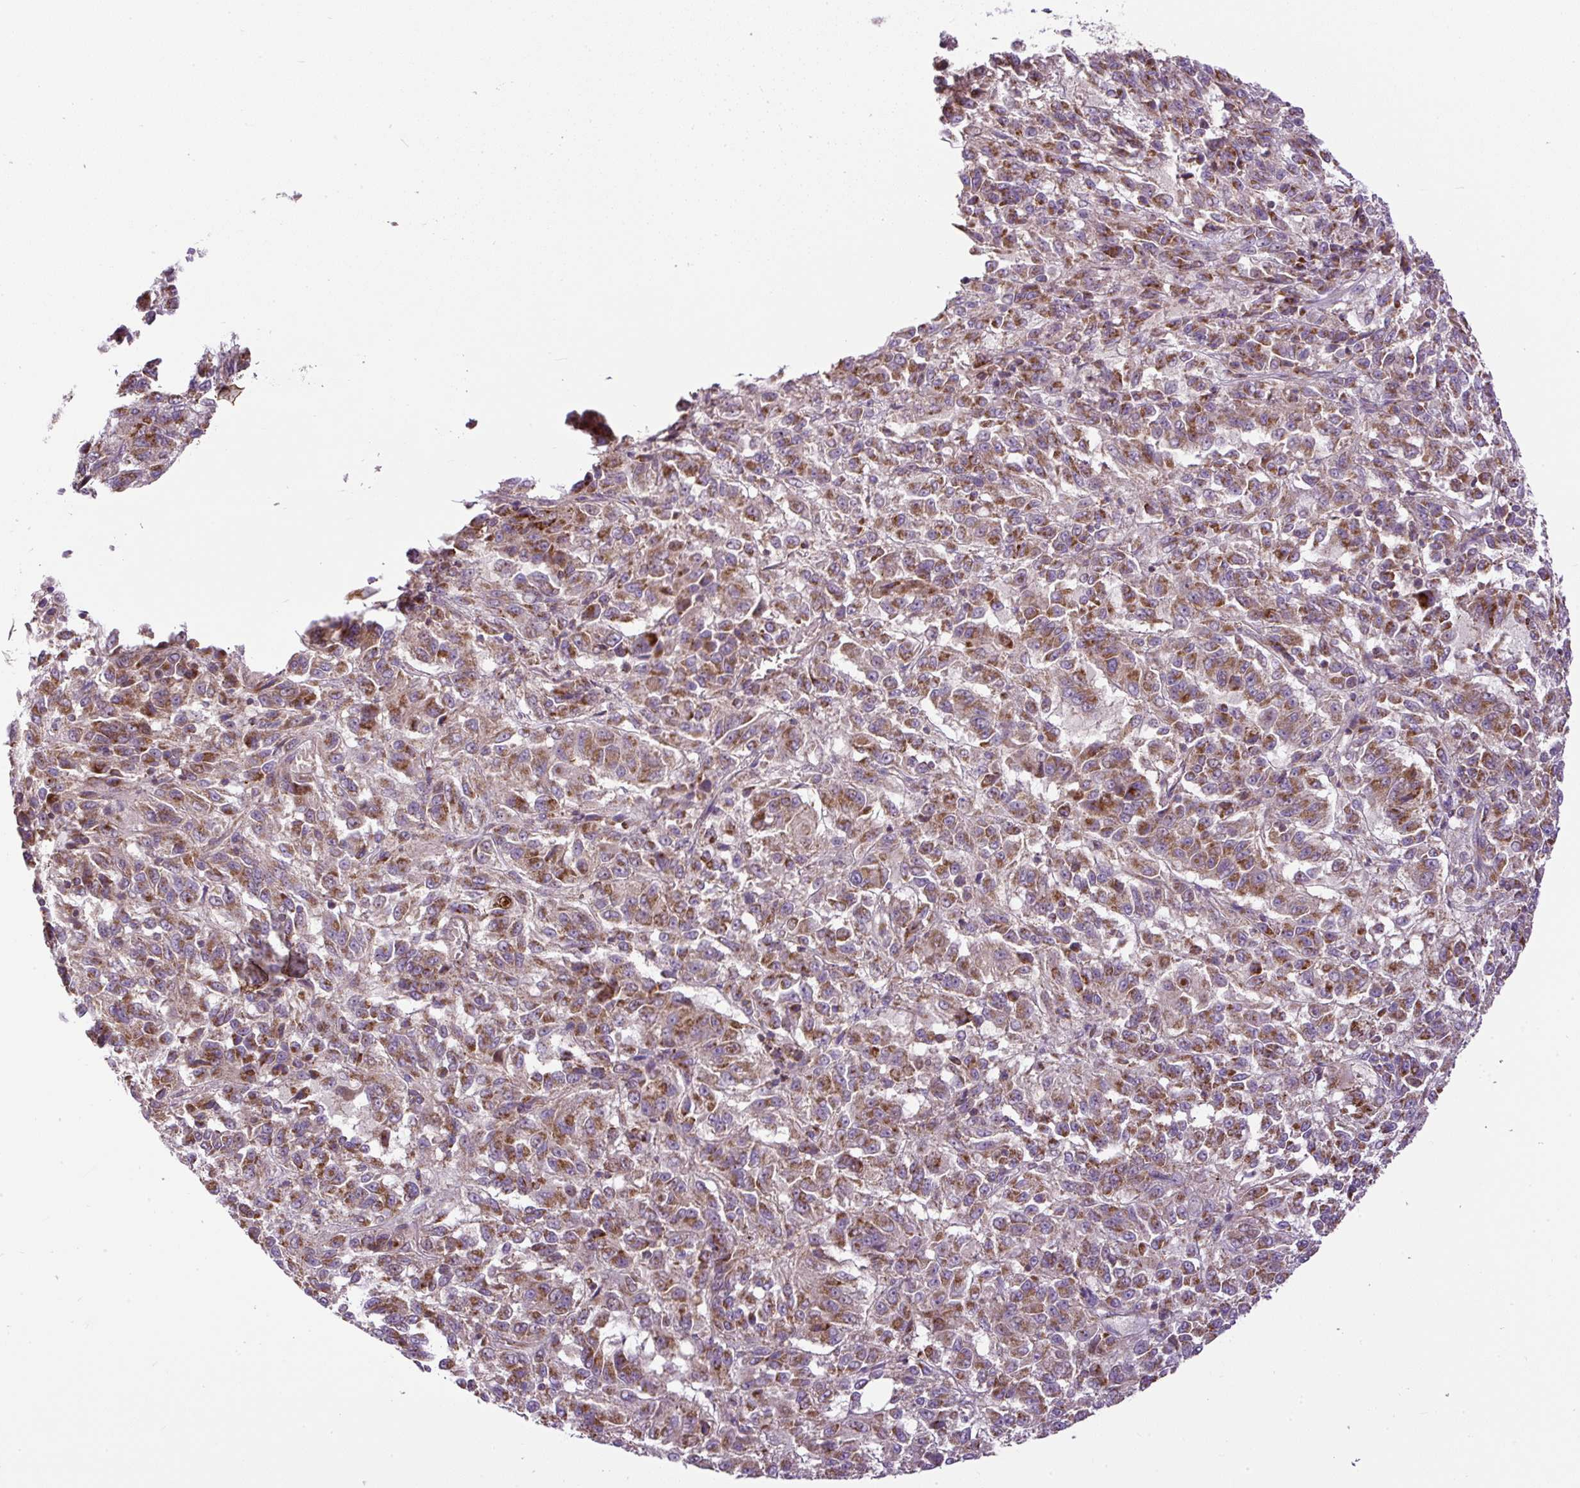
{"staining": {"intensity": "moderate", "quantity": ">75%", "location": "cytoplasmic/membranous"}, "tissue": "melanoma", "cell_type": "Tumor cells", "image_type": "cancer", "snomed": [{"axis": "morphology", "description": "Malignant melanoma, Metastatic site"}, {"axis": "topography", "description": "Lung"}], "caption": "High-power microscopy captured an IHC image of melanoma, revealing moderate cytoplasmic/membranous positivity in approximately >75% of tumor cells.", "gene": "ZNF547", "patient": {"sex": "male", "age": 64}}